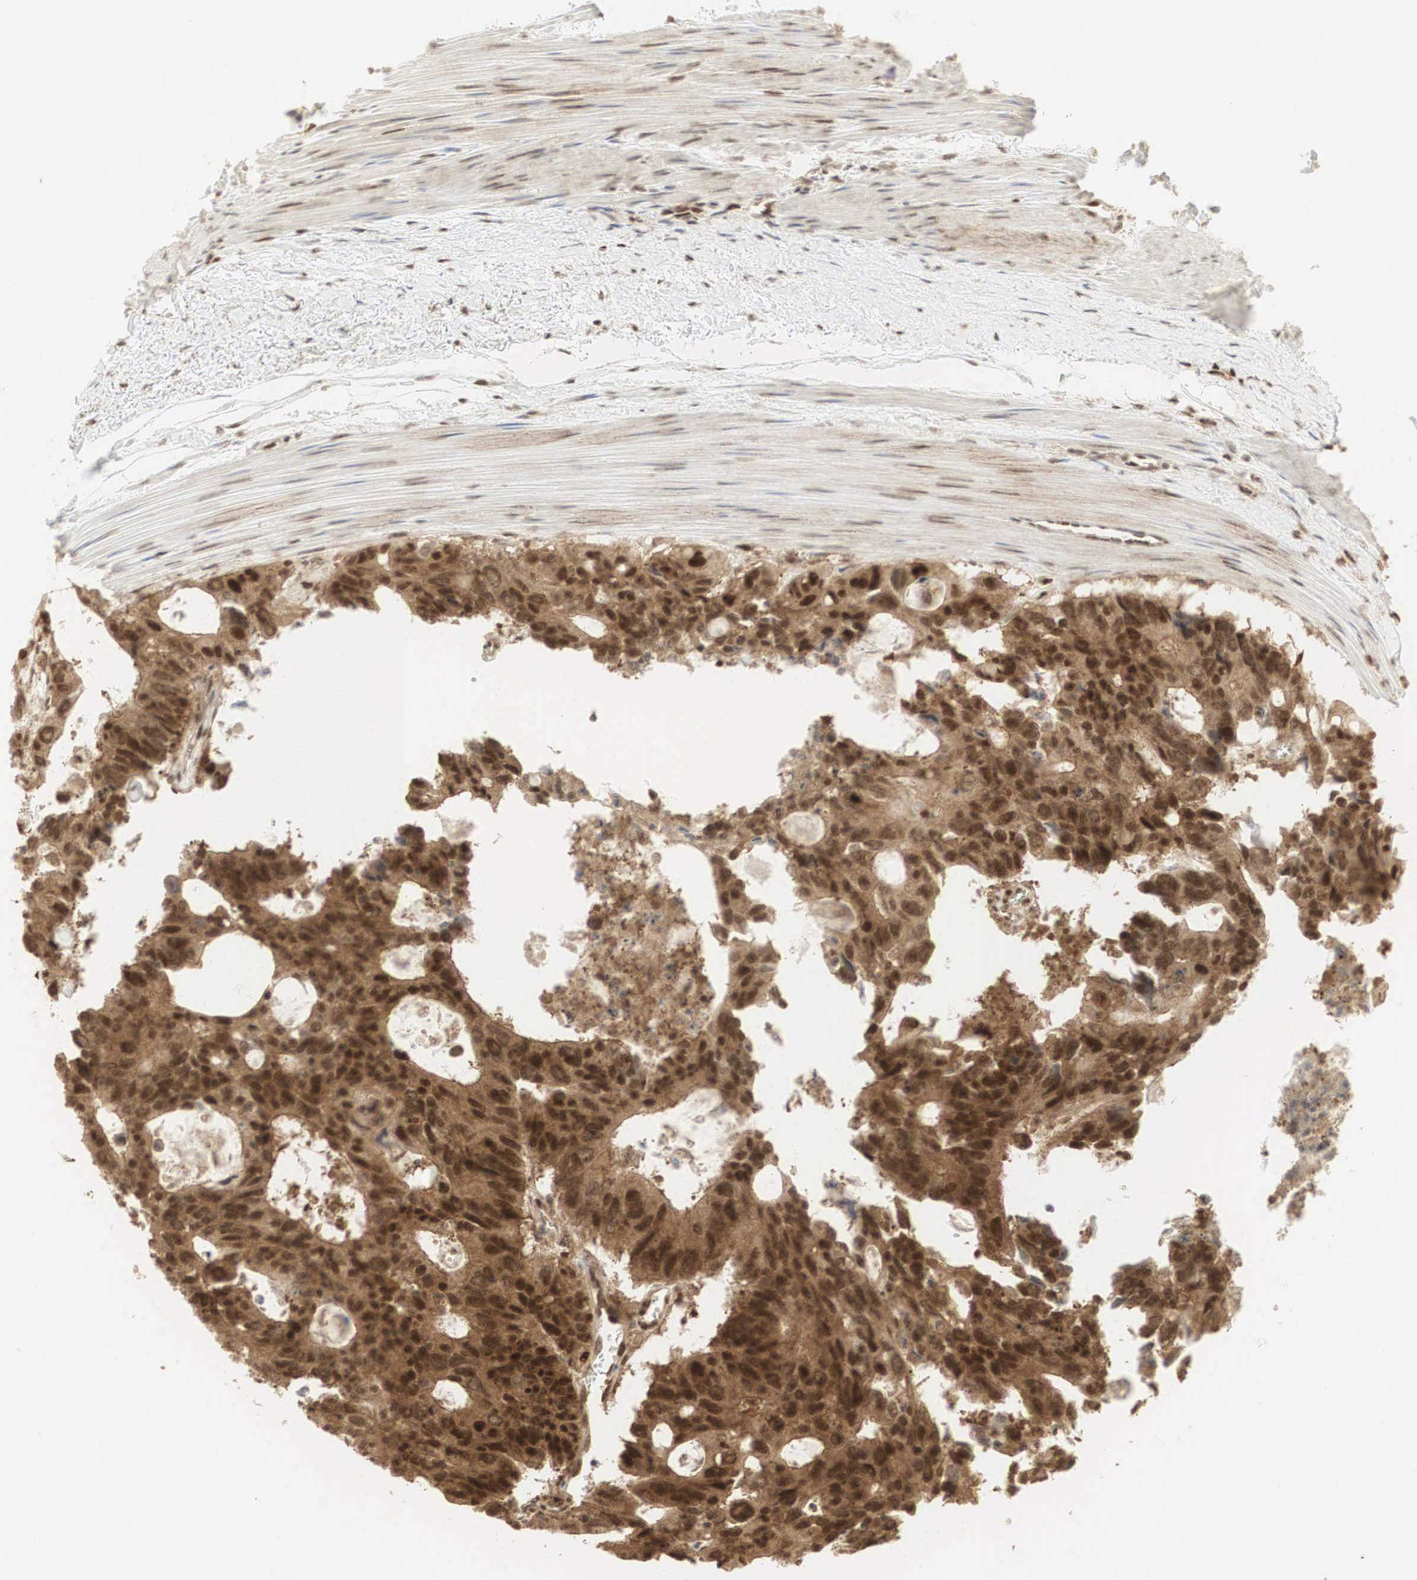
{"staining": {"intensity": "strong", "quantity": ">75%", "location": "cytoplasmic/membranous,nuclear"}, "tissue": "colorectal cancer", "cell_type": "Tumor cells", "image_type": "cancer", "snomed": [{"axis": "morphology", "description": "Adenocarcinoma, NOS"}, {"axis": "topography", "description": "Rectum"}], "caption": "Strong cytoplasmic/membranous and nuclear positivity is appreciated in approximately >75% of tumor cells in adenocarcinoma (colorectal).", "gene": "RNF113A", "patient": {"sex": "male", "age": 76}}